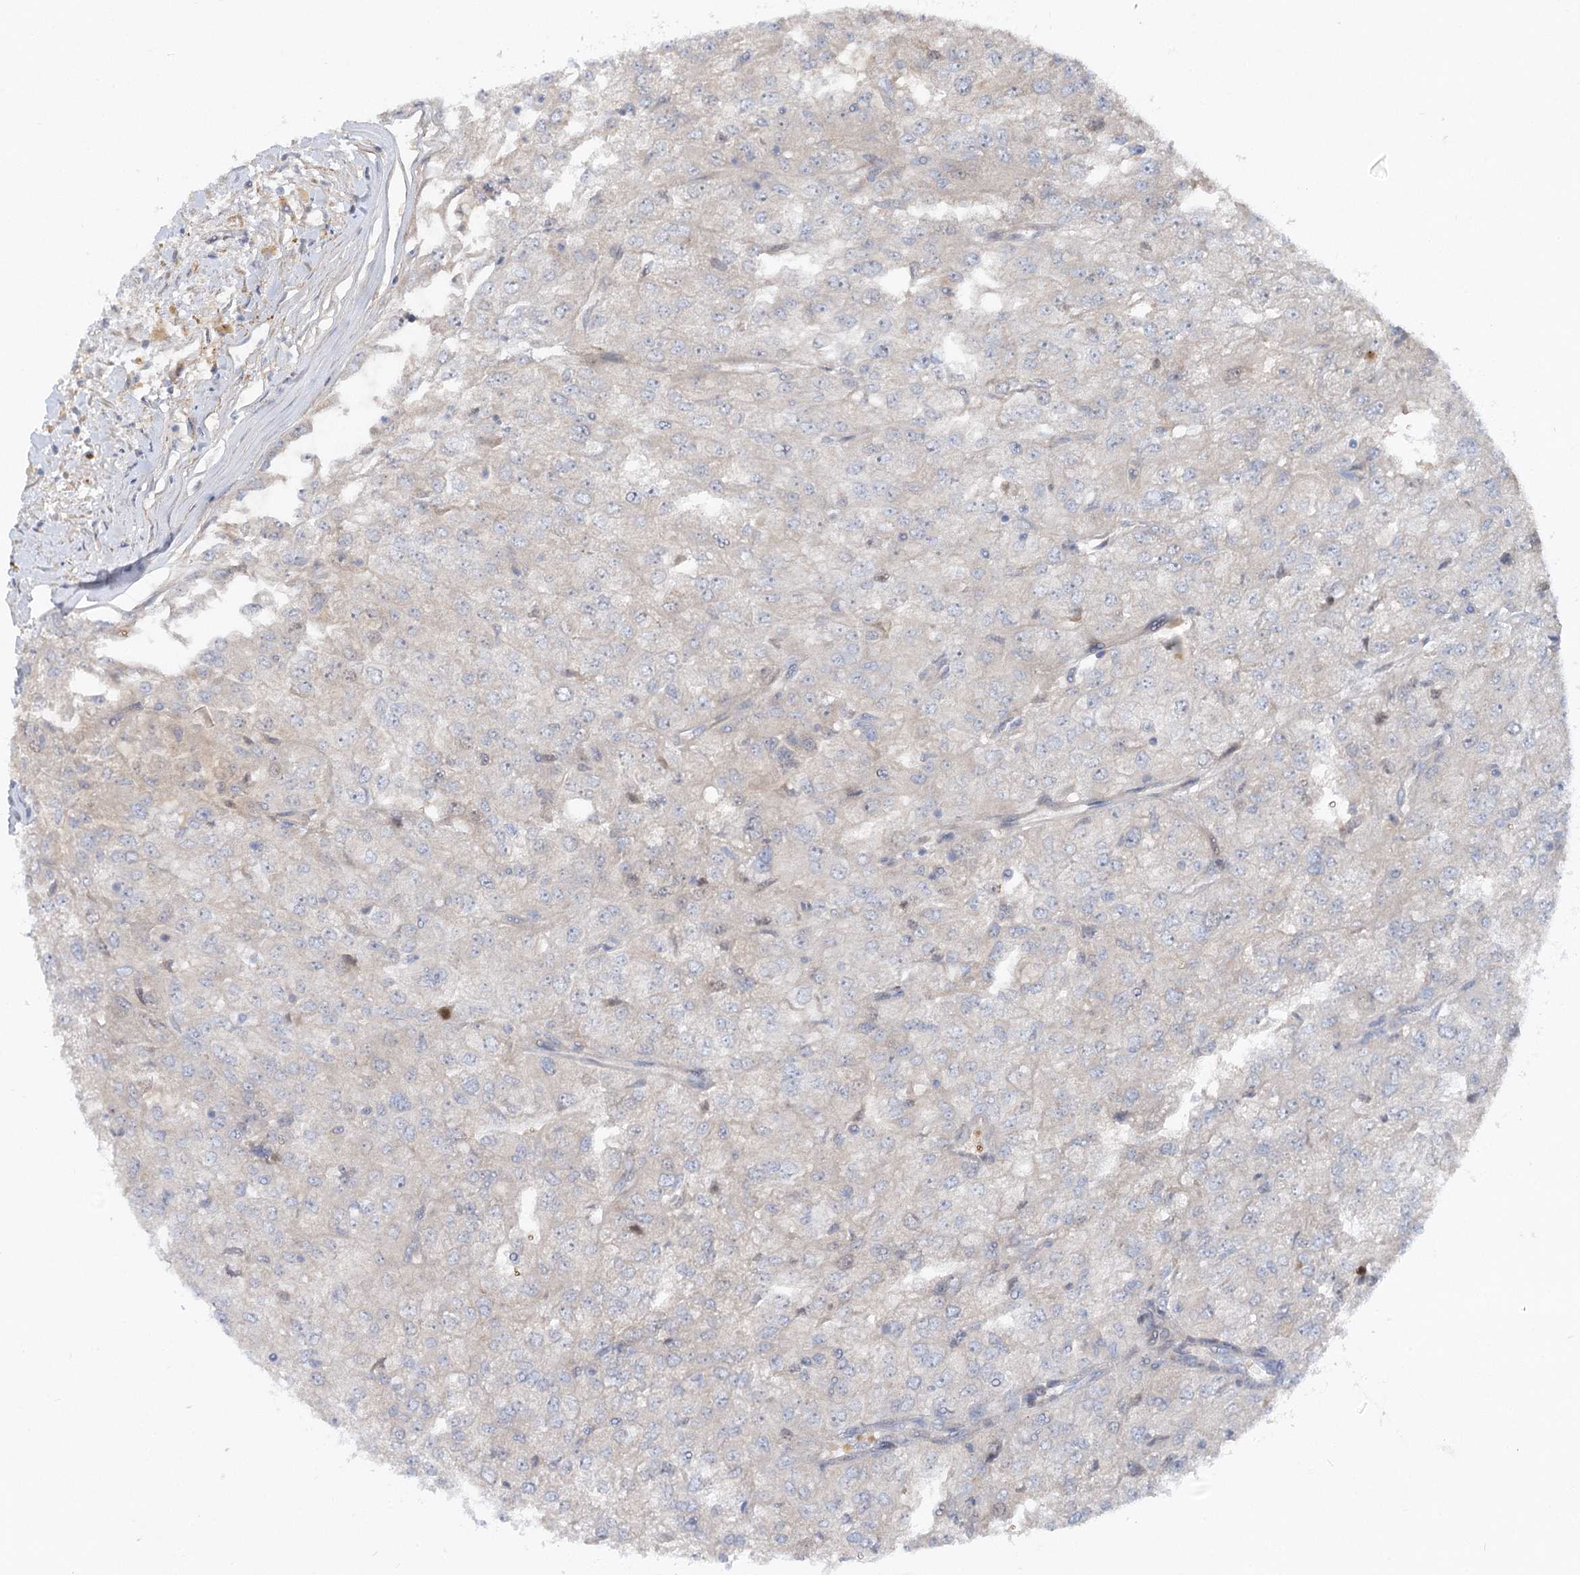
{"staining": {"intensity": "negative", "quantity": "none", "location": "none"}, "tissue": "renal cancer", "cell_type": "Tumor cells", "image_type": "cancer", "snomed": [{"axis": "morphology", "description": "Adenocarcinoma, NOS"}, {"axis": "topography", "description": "Kidney"}], "caption": "Image shows no protein staining in tumor cells of renal adenocarcinoma tissue.", "gene": "FGF19", "patient": {"sex": "female", "age": 54}}